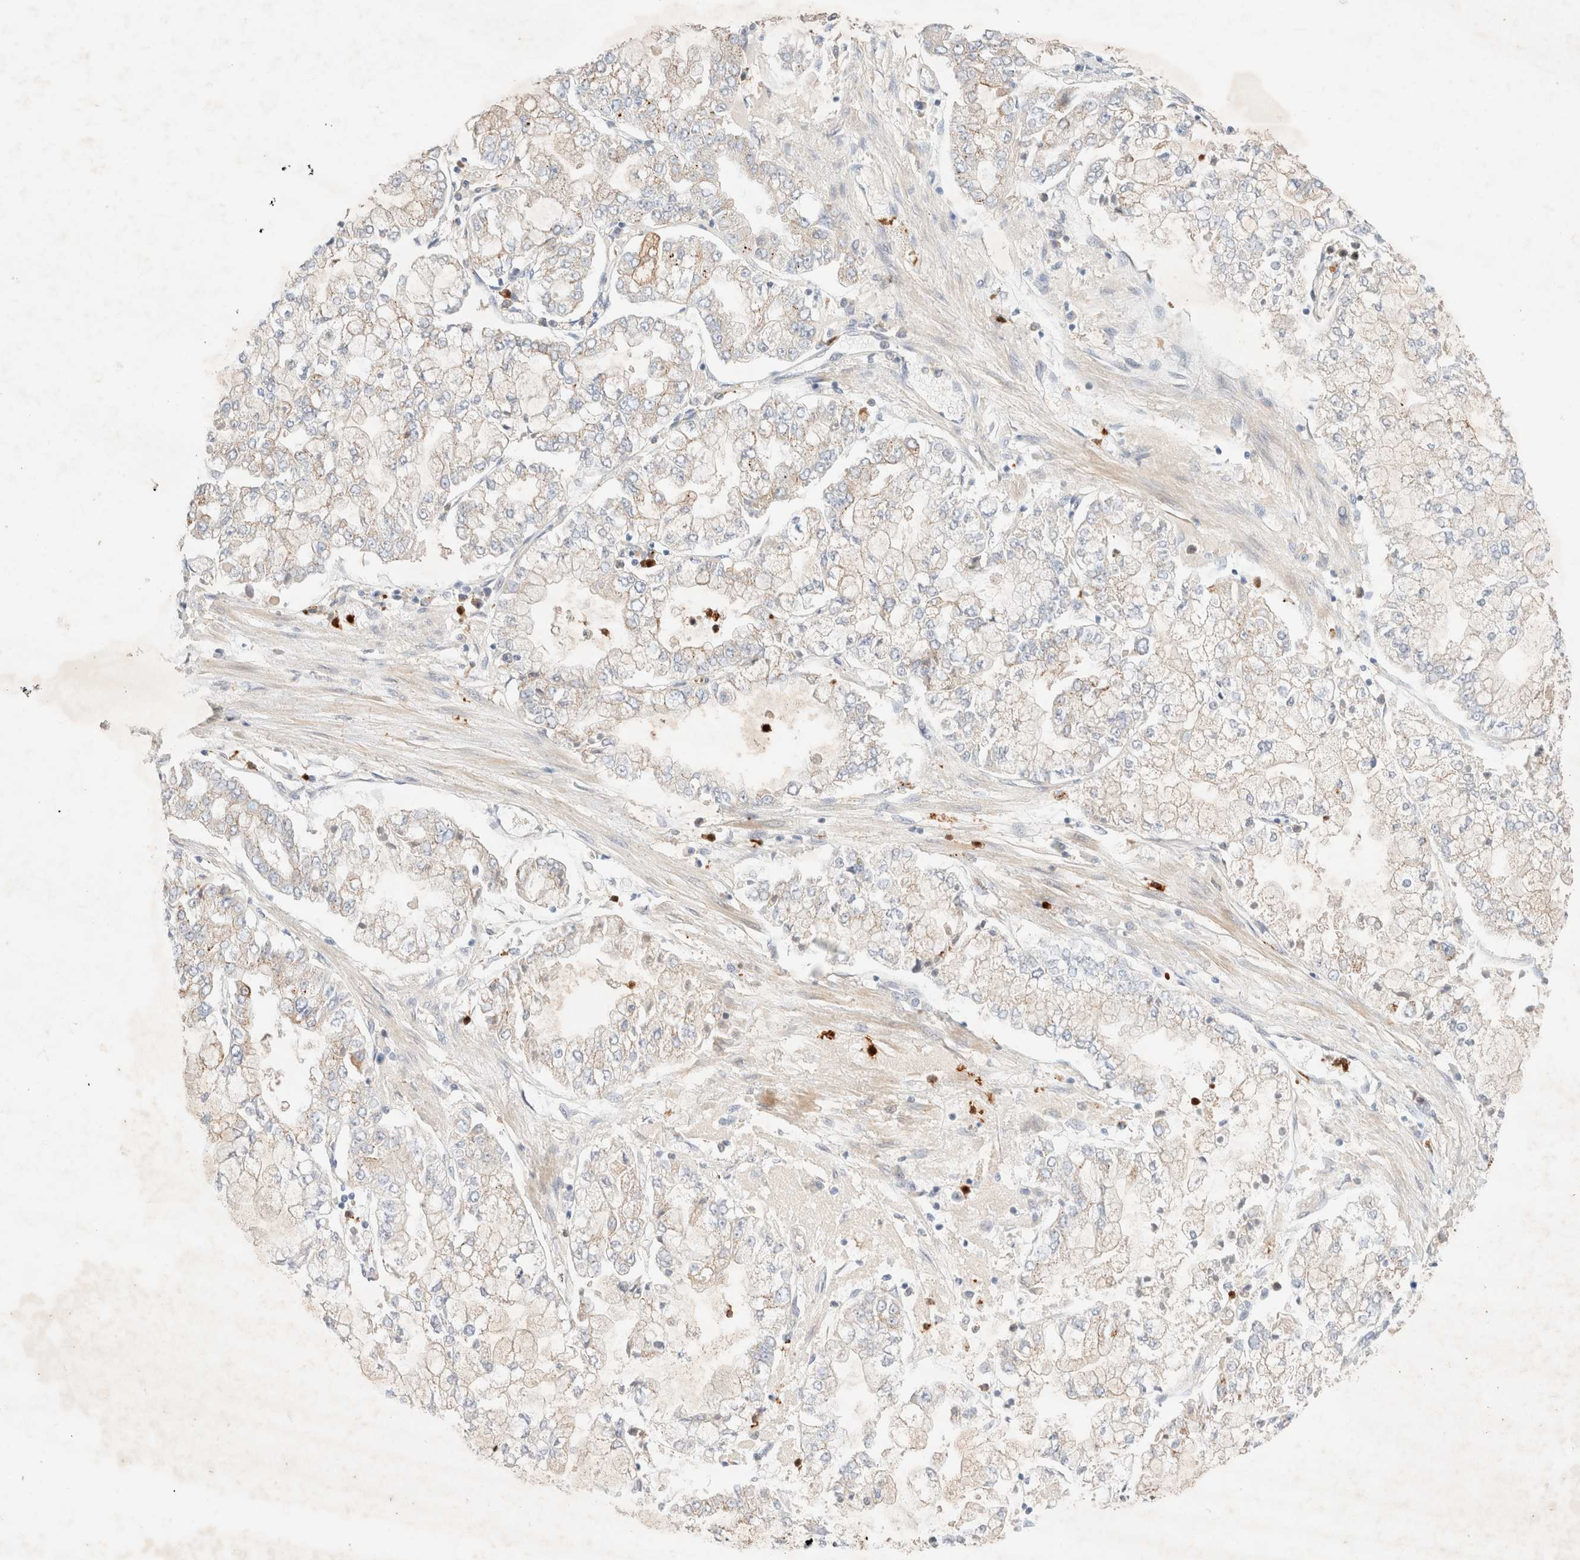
{"staining": {"intensity": "negative", "quantity": "none", "location": "none"}, "tissue": "stomach cancer", "cell_type": "Tumor cells", "image_type": "cancer", "snomed": [{"axis": "morphology", "description": "Adenocarcinoma, NOS"}, {"axis": "topography", "description": "Stomach"}], "caption": "Protein analysis of adenocarcinoma (stomach) exhibits no significant staining in tumor cells.", "gene": "SGSM2", "patient": {"sex": "male", "age": 76}}